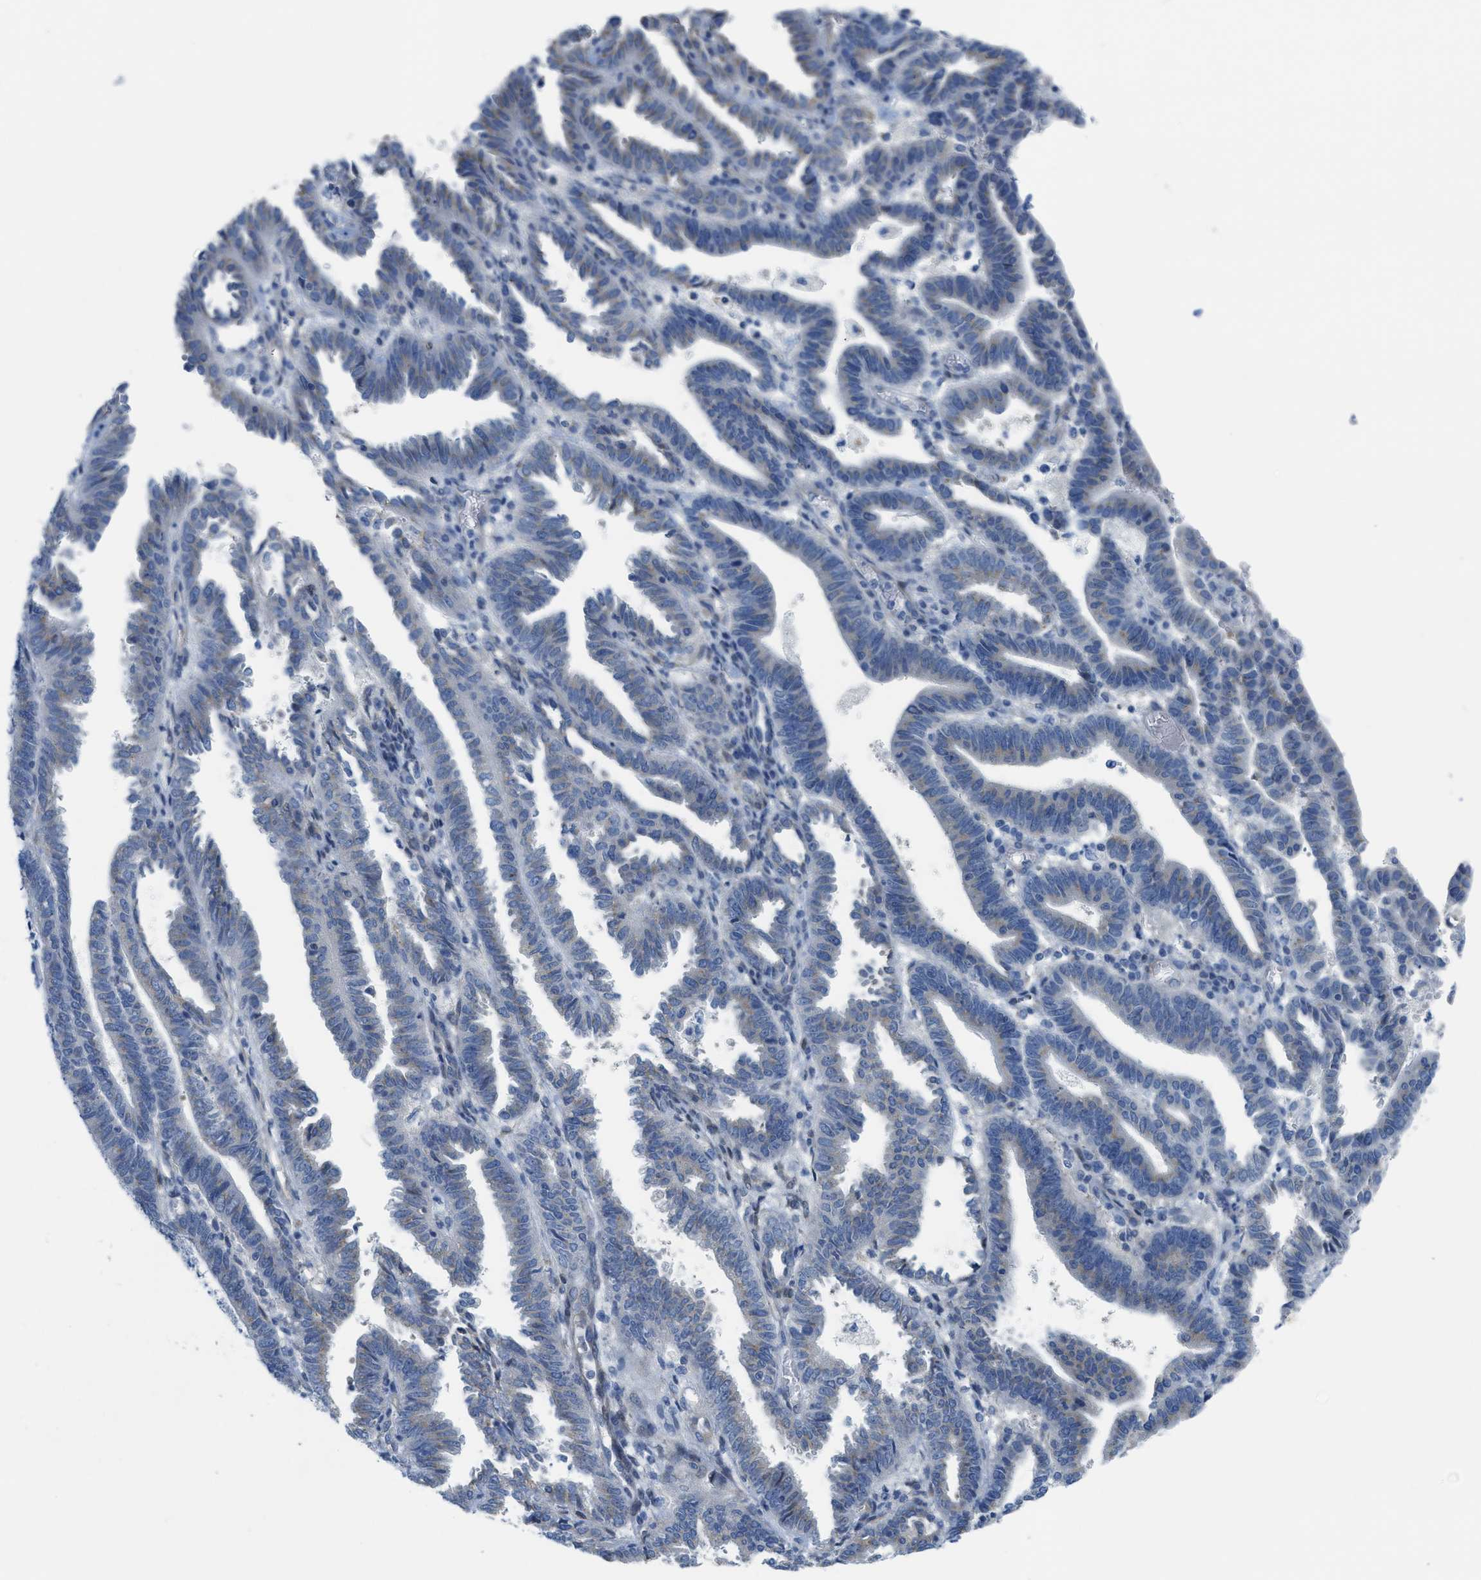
{"staining": {"intensity": "negative", "quantity": "none", "location": "none"}, "tissue": "endometrial cancer", "cell_type": "Tumor cells", "image_type": "cancer", "snomed": [{"axis": "morphology", "description": "Adenocarcinoma, NOS"}, {"axis": "topography", "description": "Uterus"}], "caption": "Tumor cells show no significant staining in endometrial adenocarcinoma. Nuclei are stained in blue.", "gene": "ASGR1", "patient": {"sex": "female", "age": 83}}